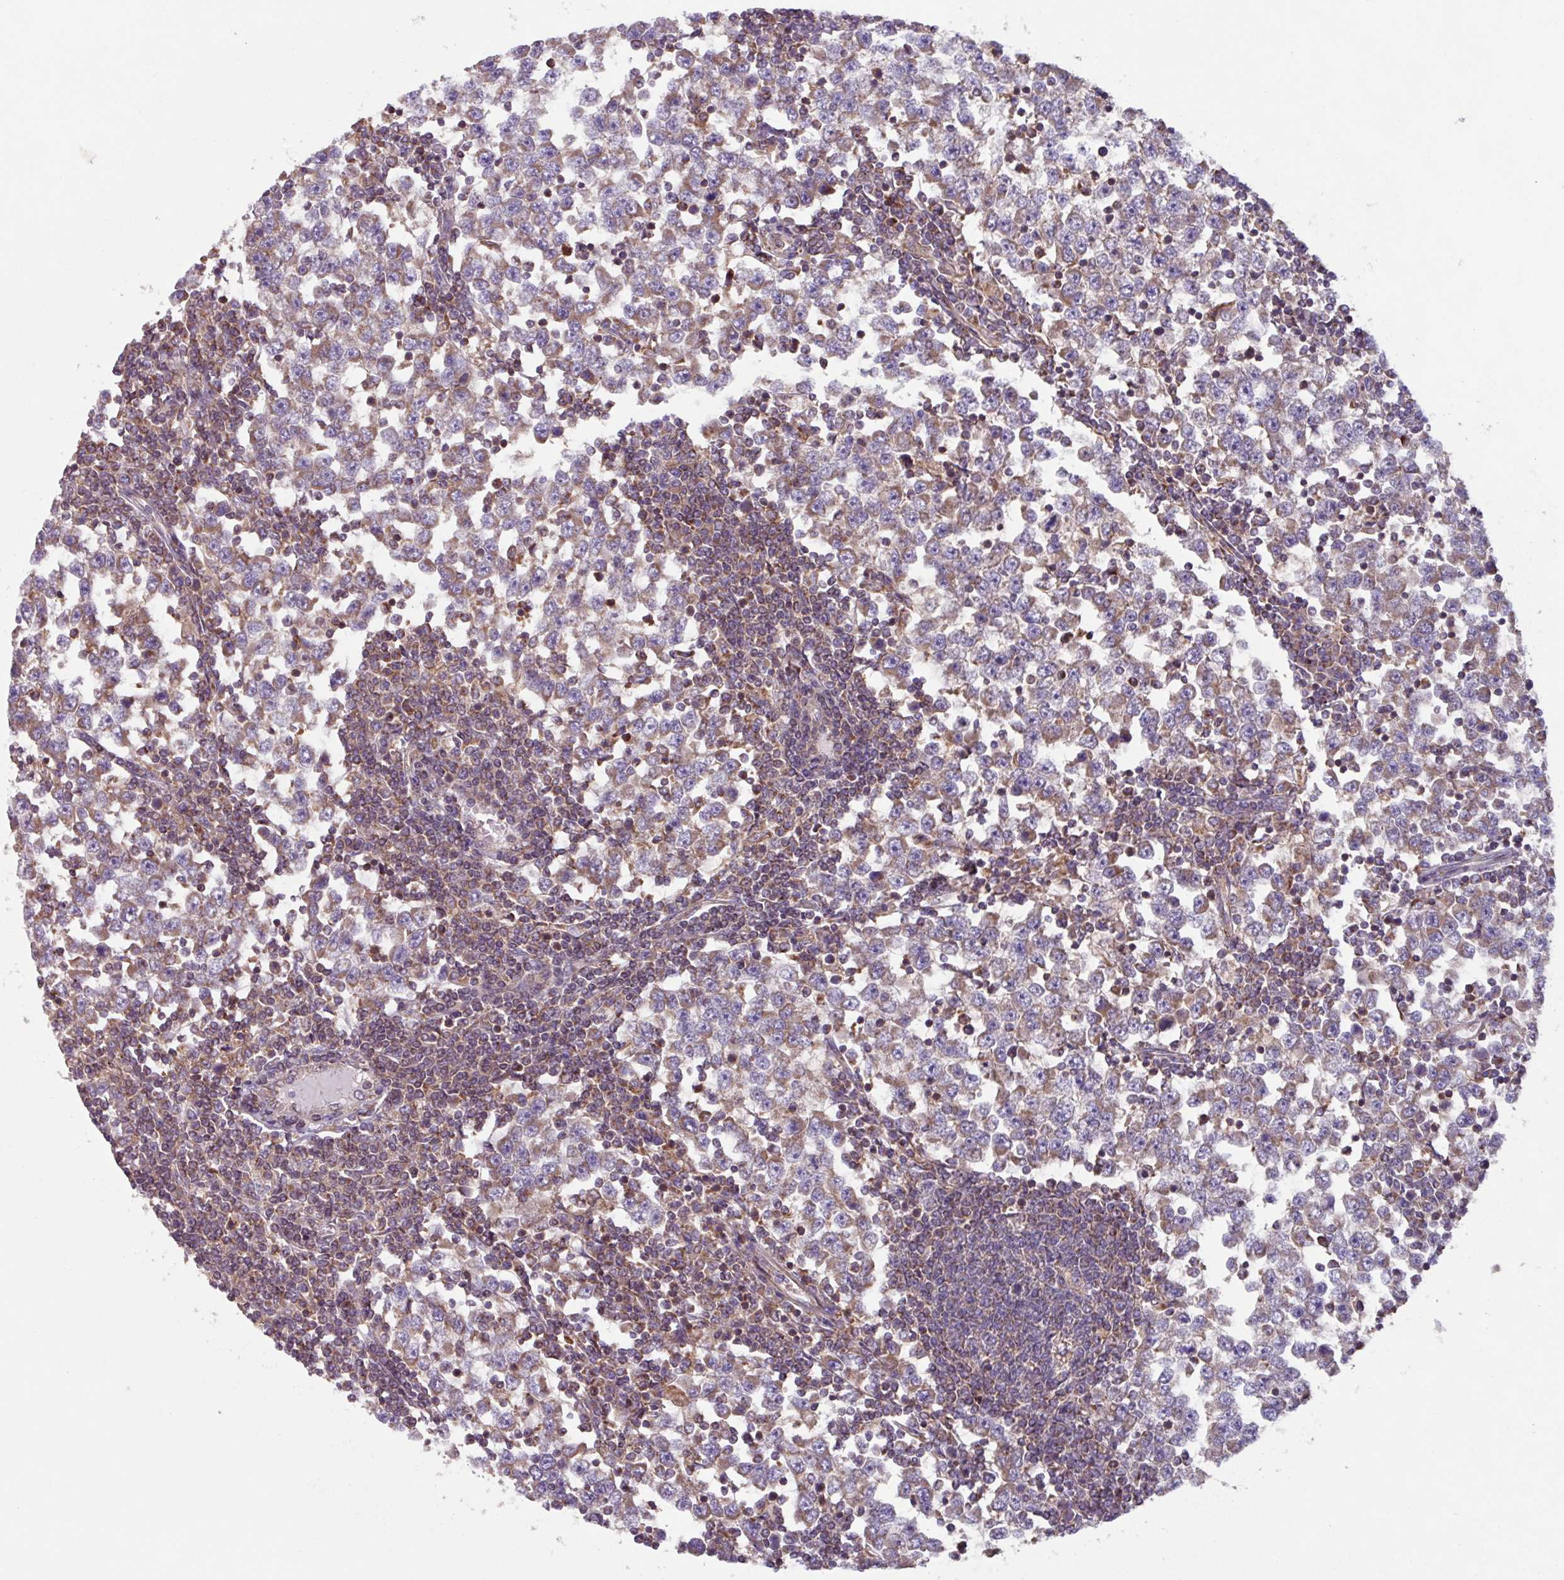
{"staining": {"intensity": "weak", "quantity": ">75%", "location": "cytoplasmic/membranous"}, "tissue": "testis cancer", "cell_type": "Tumor cells", "image_type": "cancer", "snomed": [{"axis": "morphology", "description": "Seminoma, NOS"}, {"axis": "topography", "description": "Testis"}], "caption": "Seminoma (testis) stained for a protein reveals weak cytoplasmic/membranous positivity in tumor cells.", "gene": "PLEKHD1", "patient": {"sex": "male", "age": 65}}